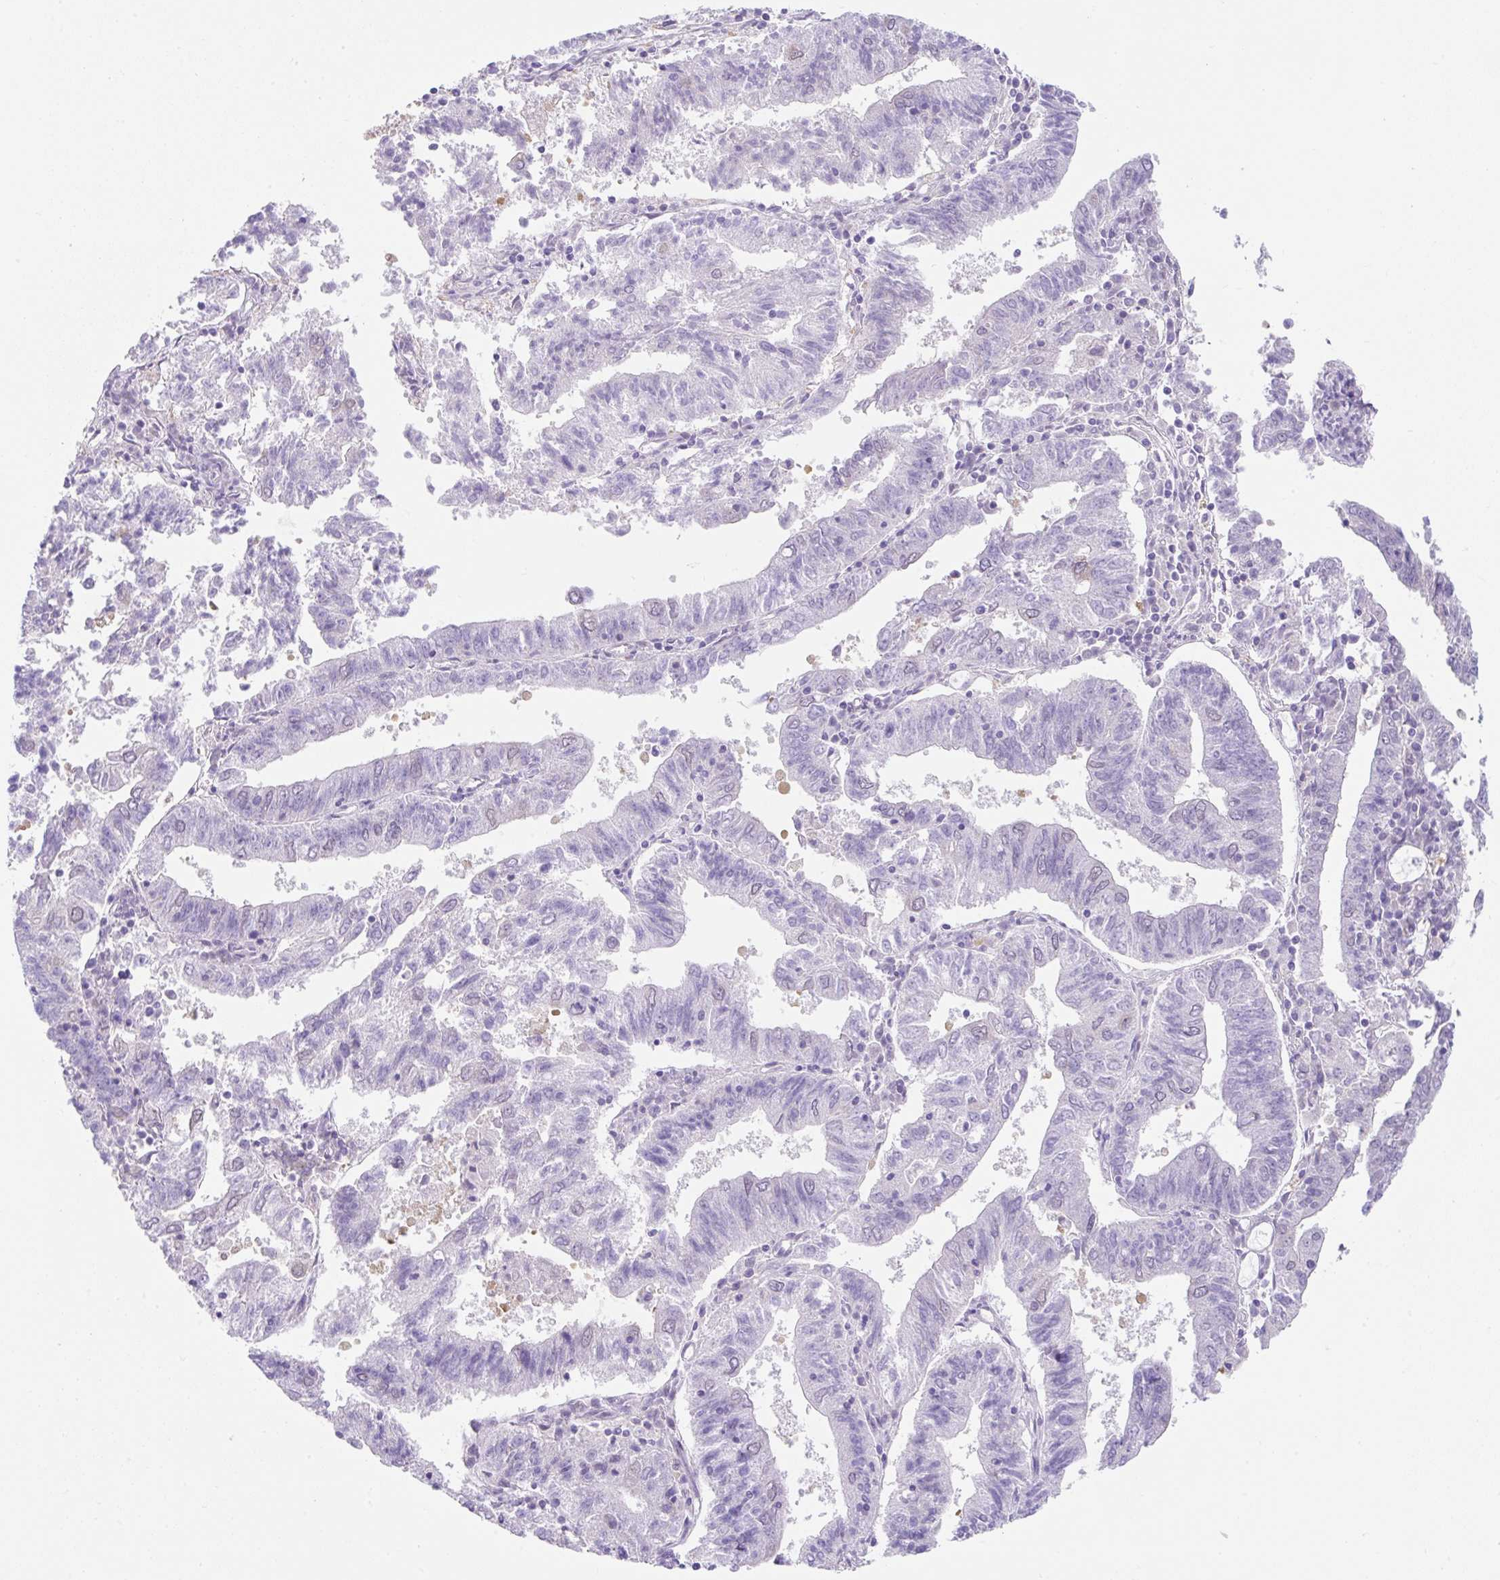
{"staining": {"intensity": "negative", "quantity": "none", "location": "none"}, "tissue": "endometrial cancer", "cell_type": "Tumor cells", "image_type": "cancer", "snomed": [{"axis": "morphology", "description": "Adenocarcinoma, NOS"}, {"axis": "topography", "description": "Endometrium"}], "caption": "Immunohistochemical staining of human endometrial cancer shows no significant staining in tumor cells.", "gene": "GOLGA8A", "patient": {"sex": "female", "age": 82}}